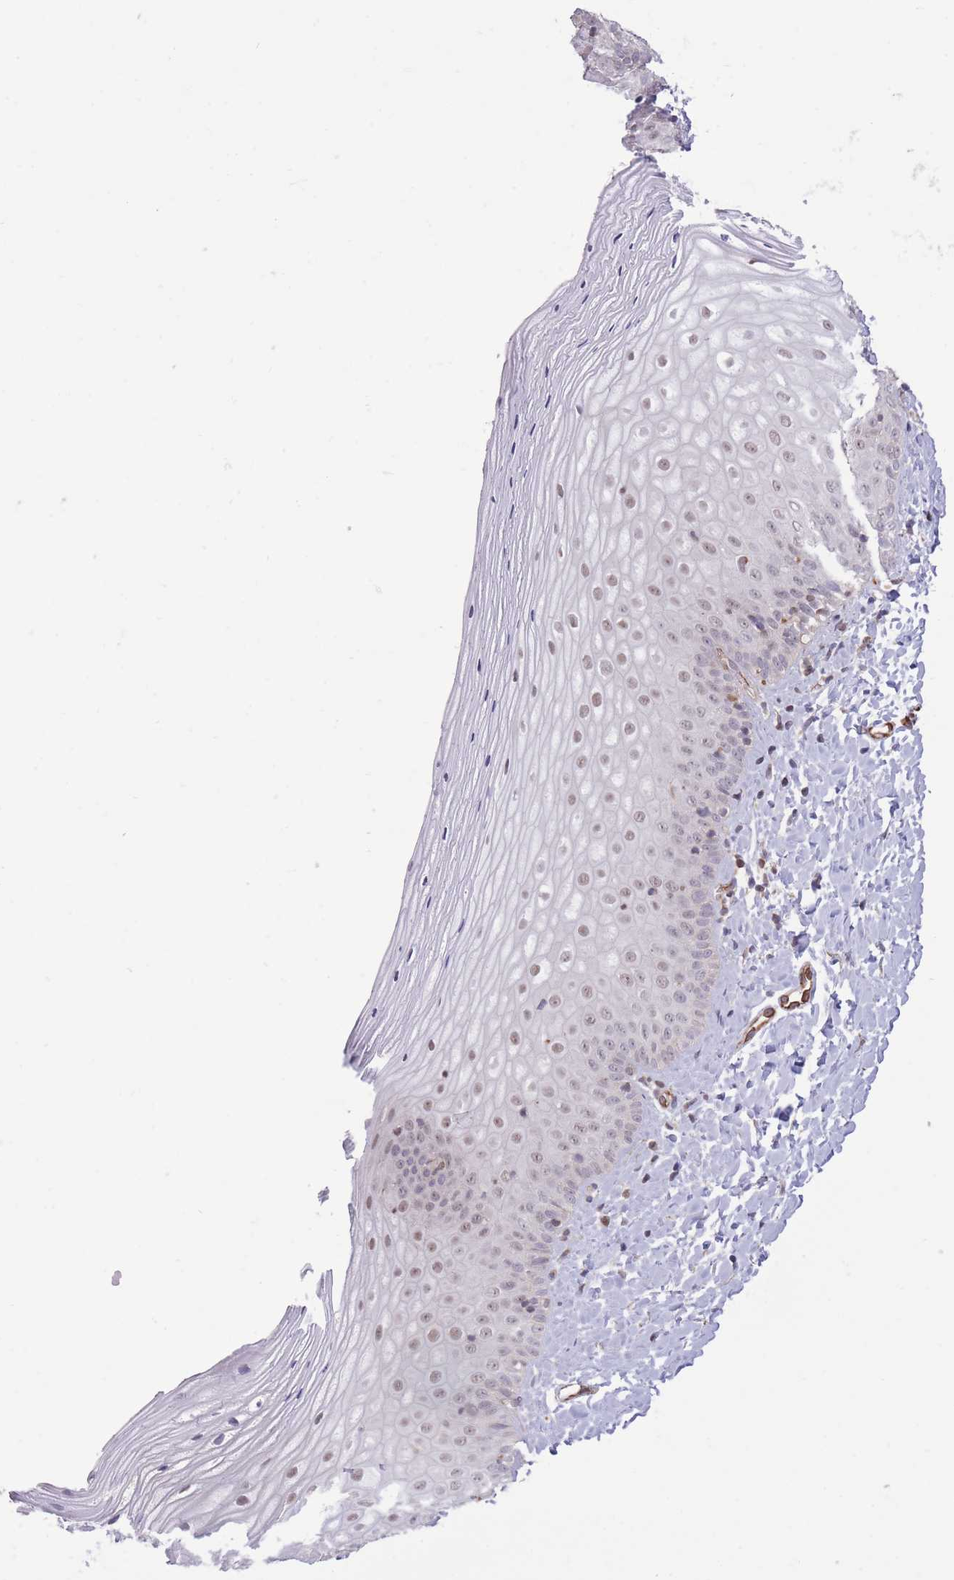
{"staining": {"intensity": "weak", "quantity": "25%-75%", "location": "nuclear"}, "tissue": "vagina", "cell_type": "Squamous epithelial cells", "image_type": "normal", "snomed": [{"axis": "morphology", "description": "Normal tissue, NOS"}, {"axis": "topography", "description": "Vagina"}], "caption": "A low amount of weak nuclear staining is identified in about 25%-75% of squamous epithelial cells in unremarkable vagina. (Stains: DAB (3,3'-diaminobenzidine) in brown, nuclei in blue, Microscopy: brightfield microscopy at high magnification).", "gene": "ELL", "patient": {"sex": "female", "age": 65}}